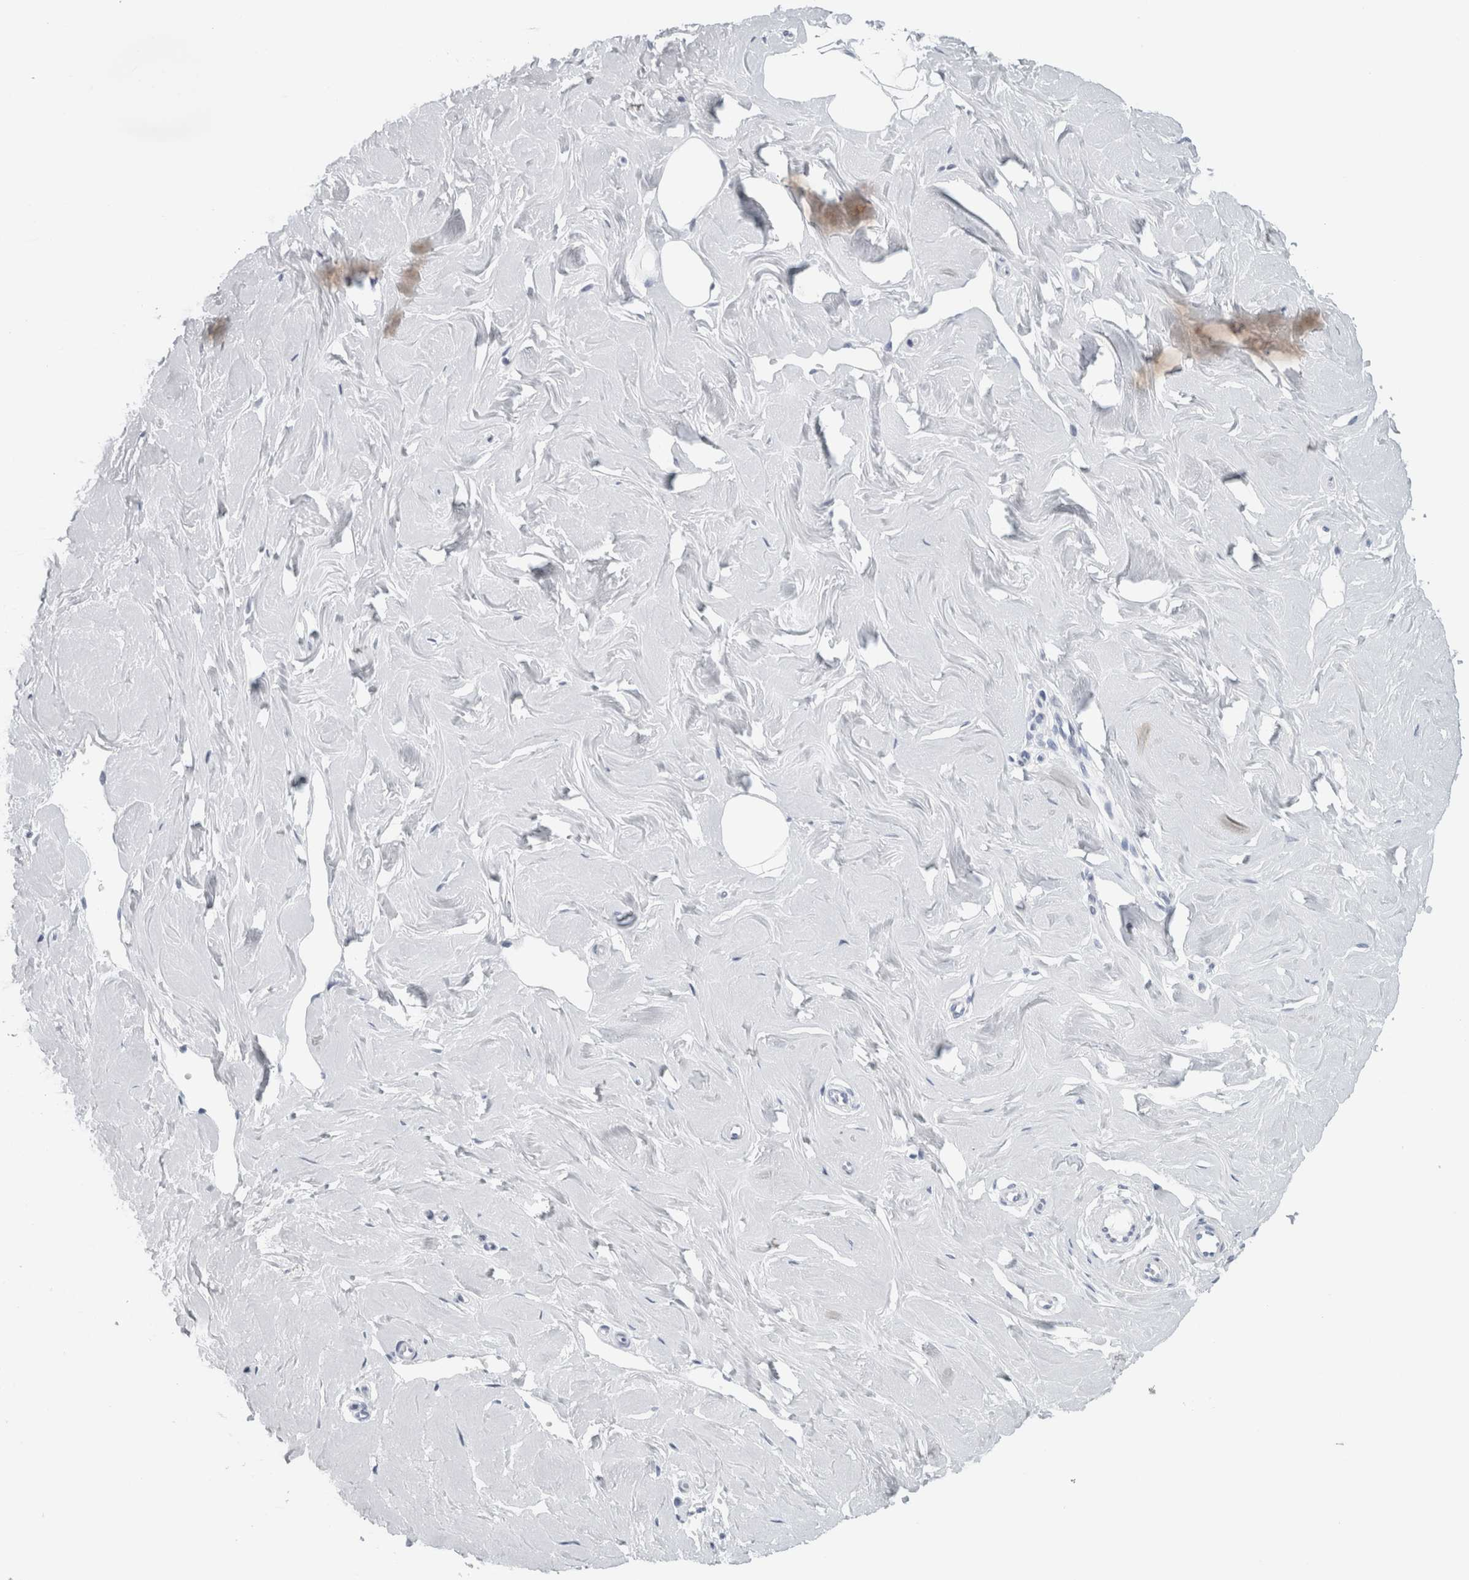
{"staining": {"intensity": "negative", "quantity": "none", "location": "none"}, "tissue": "breast", "cell_type": "Adipocytes", "image_type": "normal", "snomed": [{"axis": "morphology", "description": "Normal tissue, NOS"}, {"axis": "topography", "description": "Breast"}], "caption": "A high-resolution micrograph shows immunohistochemistry (IHC) staining of normal breast, which reveals no significant staining in adipocytes.", "gene": "CPE", "patient": {"sex": "female", "age": 23}}